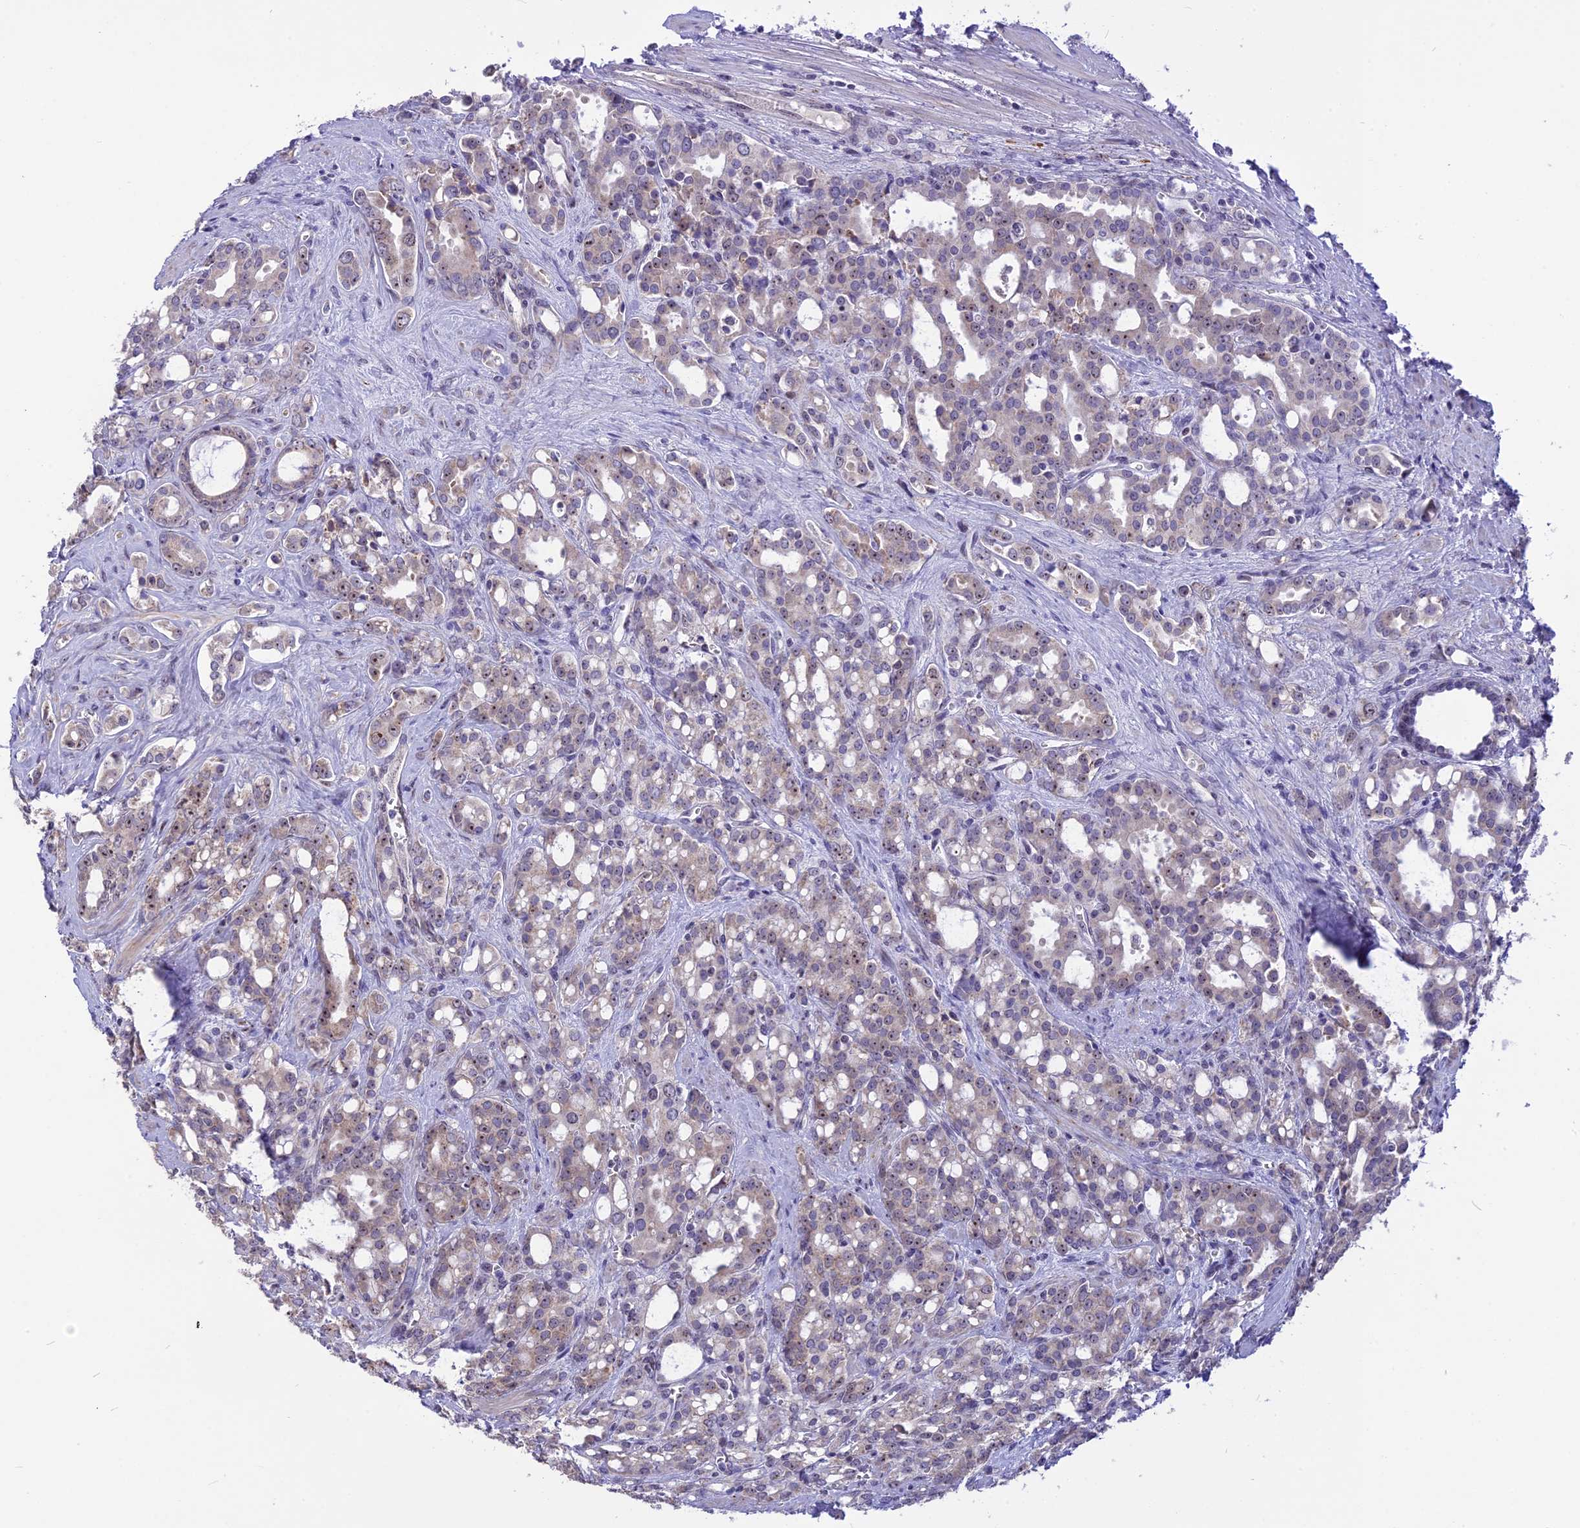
{"staining": {"intensity": "weak", "quantity": ">75%", "location": "cytoplasmic/membranous,nuclear"}, "tissue": "prostate cancer", "cell_type": "Tumor cells", "image_type": "cancer", "snomed": [{"axis": "morphology", "description": "Adenocarcinoma, High grade"}, {"axis": "topography", "description": "Prostate"}], "caption": "High-magnification brightfield microscopy of prostate cancer stained with DAB (3,3'-diaminobenzidine) (brown) and counterstained with hematoxylin (blue). tumor cells exhibit weak cytoplasmic/membranous and nuclear positivity is present in about>75% of cells.", "gene": "CMSS1", "patient": {"sex": "male", "age": 72}}